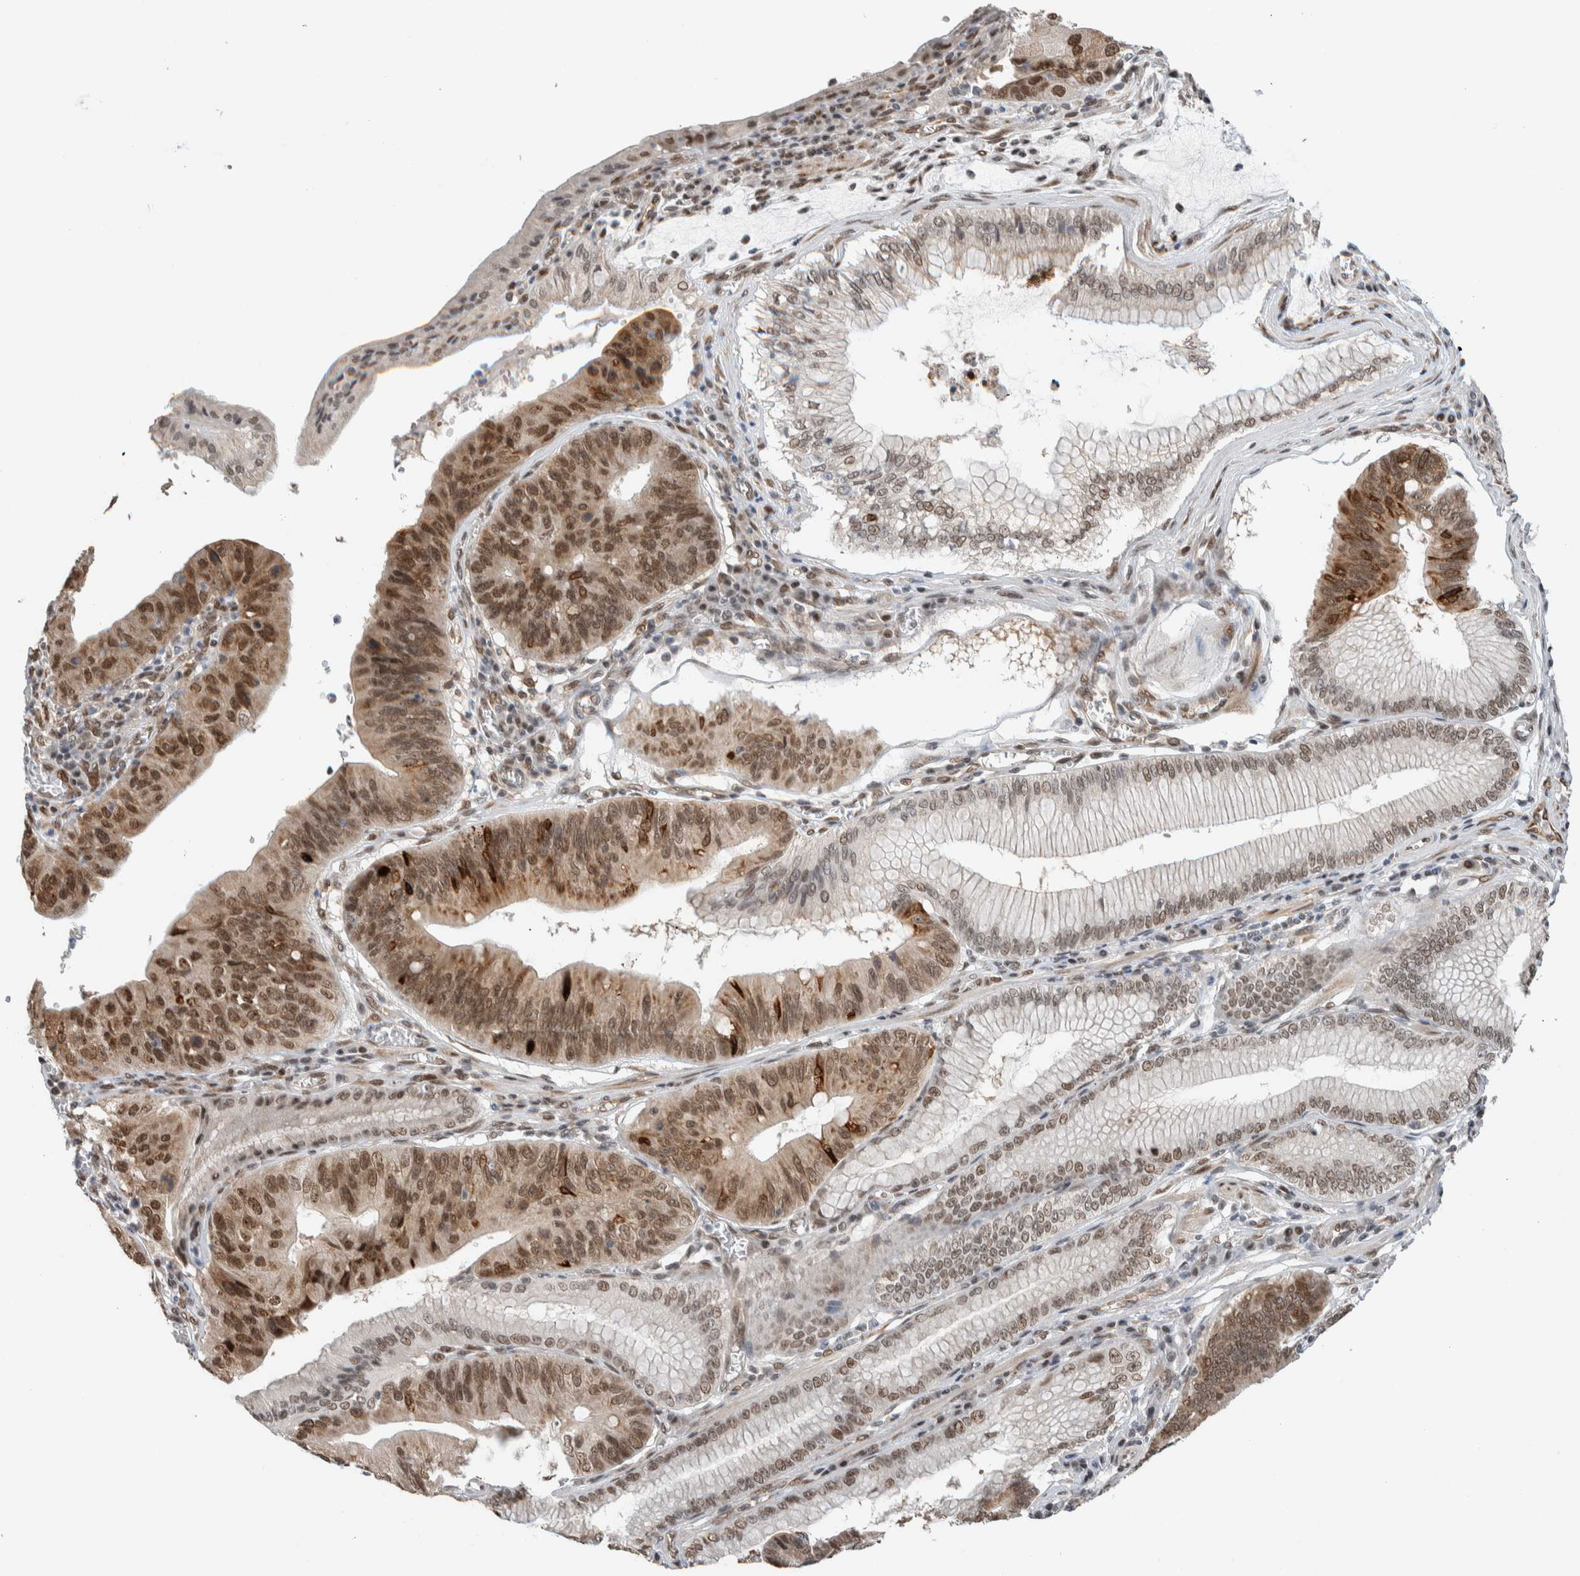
{"staining": {"intensity": "moderate", "quantity": "25%-75%", "location": "cytoplasmic/membranous,nuclear"}, "tissue": "stomach cancer", "cell_type": "Tumor cells", "image_type": "cancer", "snomed": [{"axis": "morphology", "description": "Adenocarcinoma, NOS"}, {"axis": "topography", "description": "Stomach"}], "caption": "Protein expression analysis of human stomach cancer (adenocarcinoma) reveals moderate cytoplasmic/membranous and nuclear staining in approximately 25%-75% of tumor cells. The staining was performed using DAB (3,3'-diaminobenzidine), with brown indicating positive protein expression. Nuclei are stained blue with hematoxylin.", "gene": "TNRC18", "patient": {"sex": "male", "age": 59}}